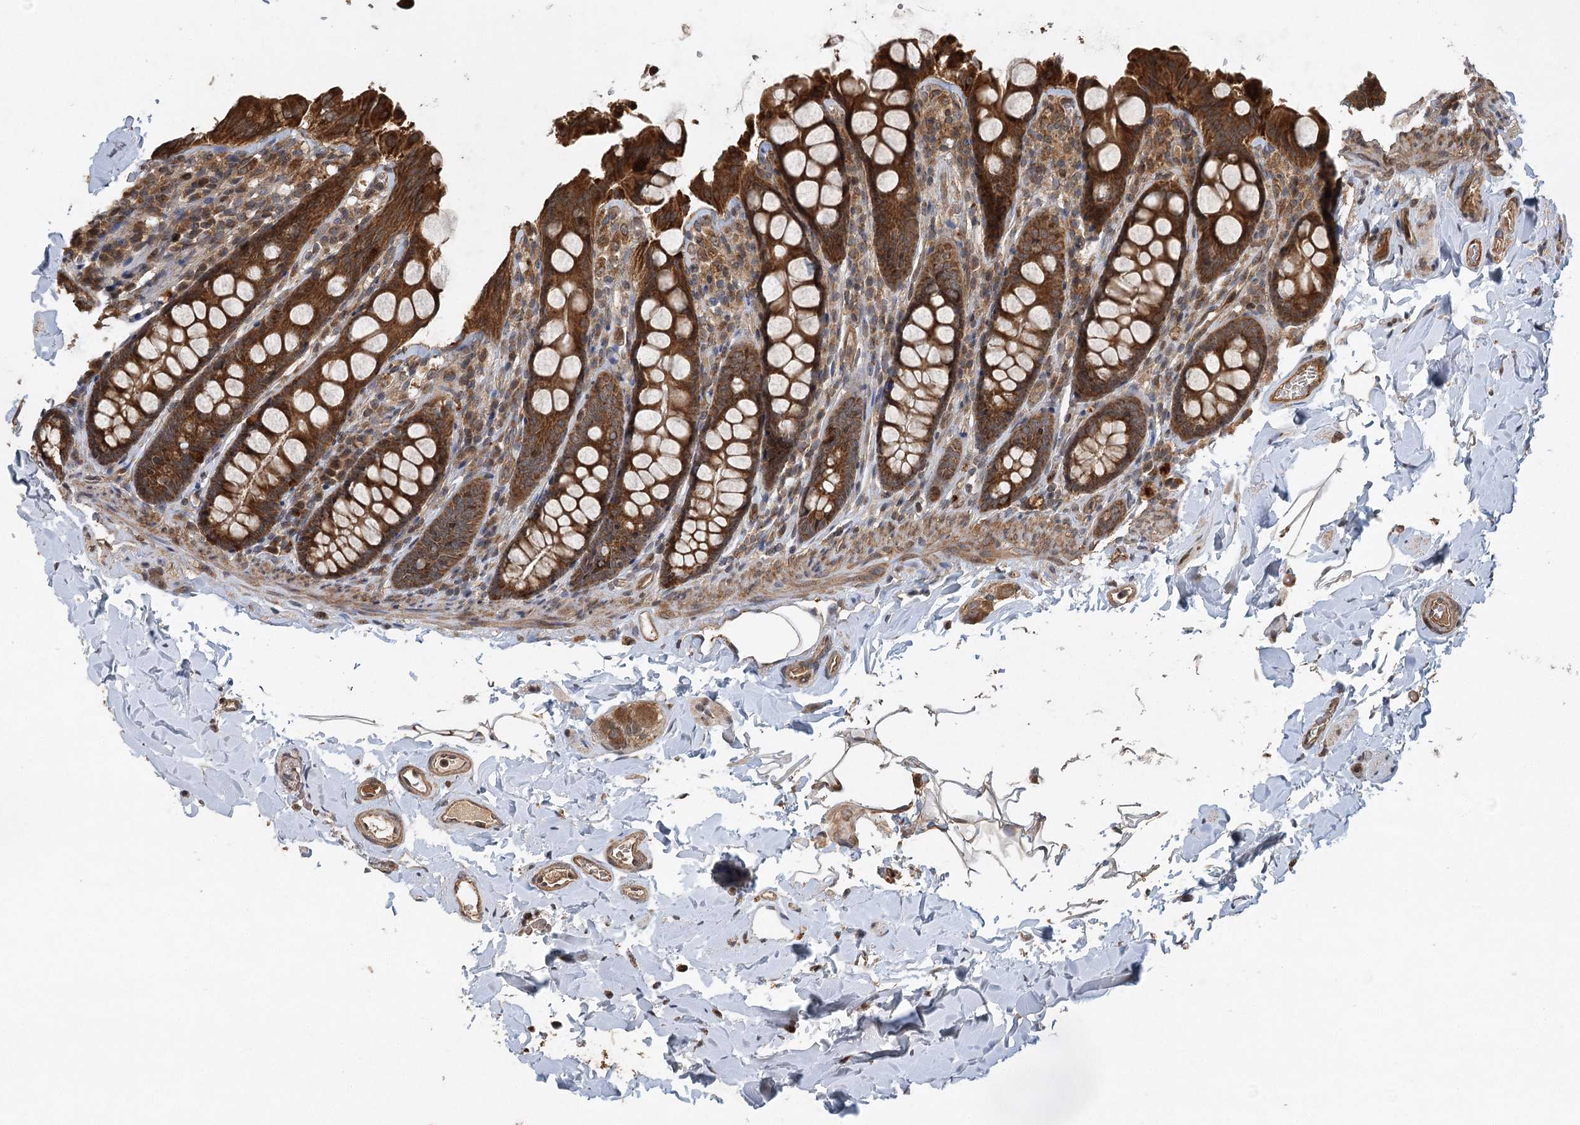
{"staining": {"intensity": "moderate", "quantity": ">75%", "location": "cytoplasmic/membranous"}, "tissue": "colon", "cell_type": "Endothelial cells", "image_type": "normal", "snomed": [{"axis": "morphology", "description": "Normal tissue, NOS"}, {"axis": "topography", "description": "Colon"}, {"axis": "topography", "description": "Peripheral nerve tissue"}], "caption": "This photomicrograph exhibits IHC staining of unremarkable human colon, with medium moderate cytoplasmic/membranous positivity in approximately >75% of endothelial cells.", "gene": "INSIG2", "patient": {"sex": "female", "age": 61}}